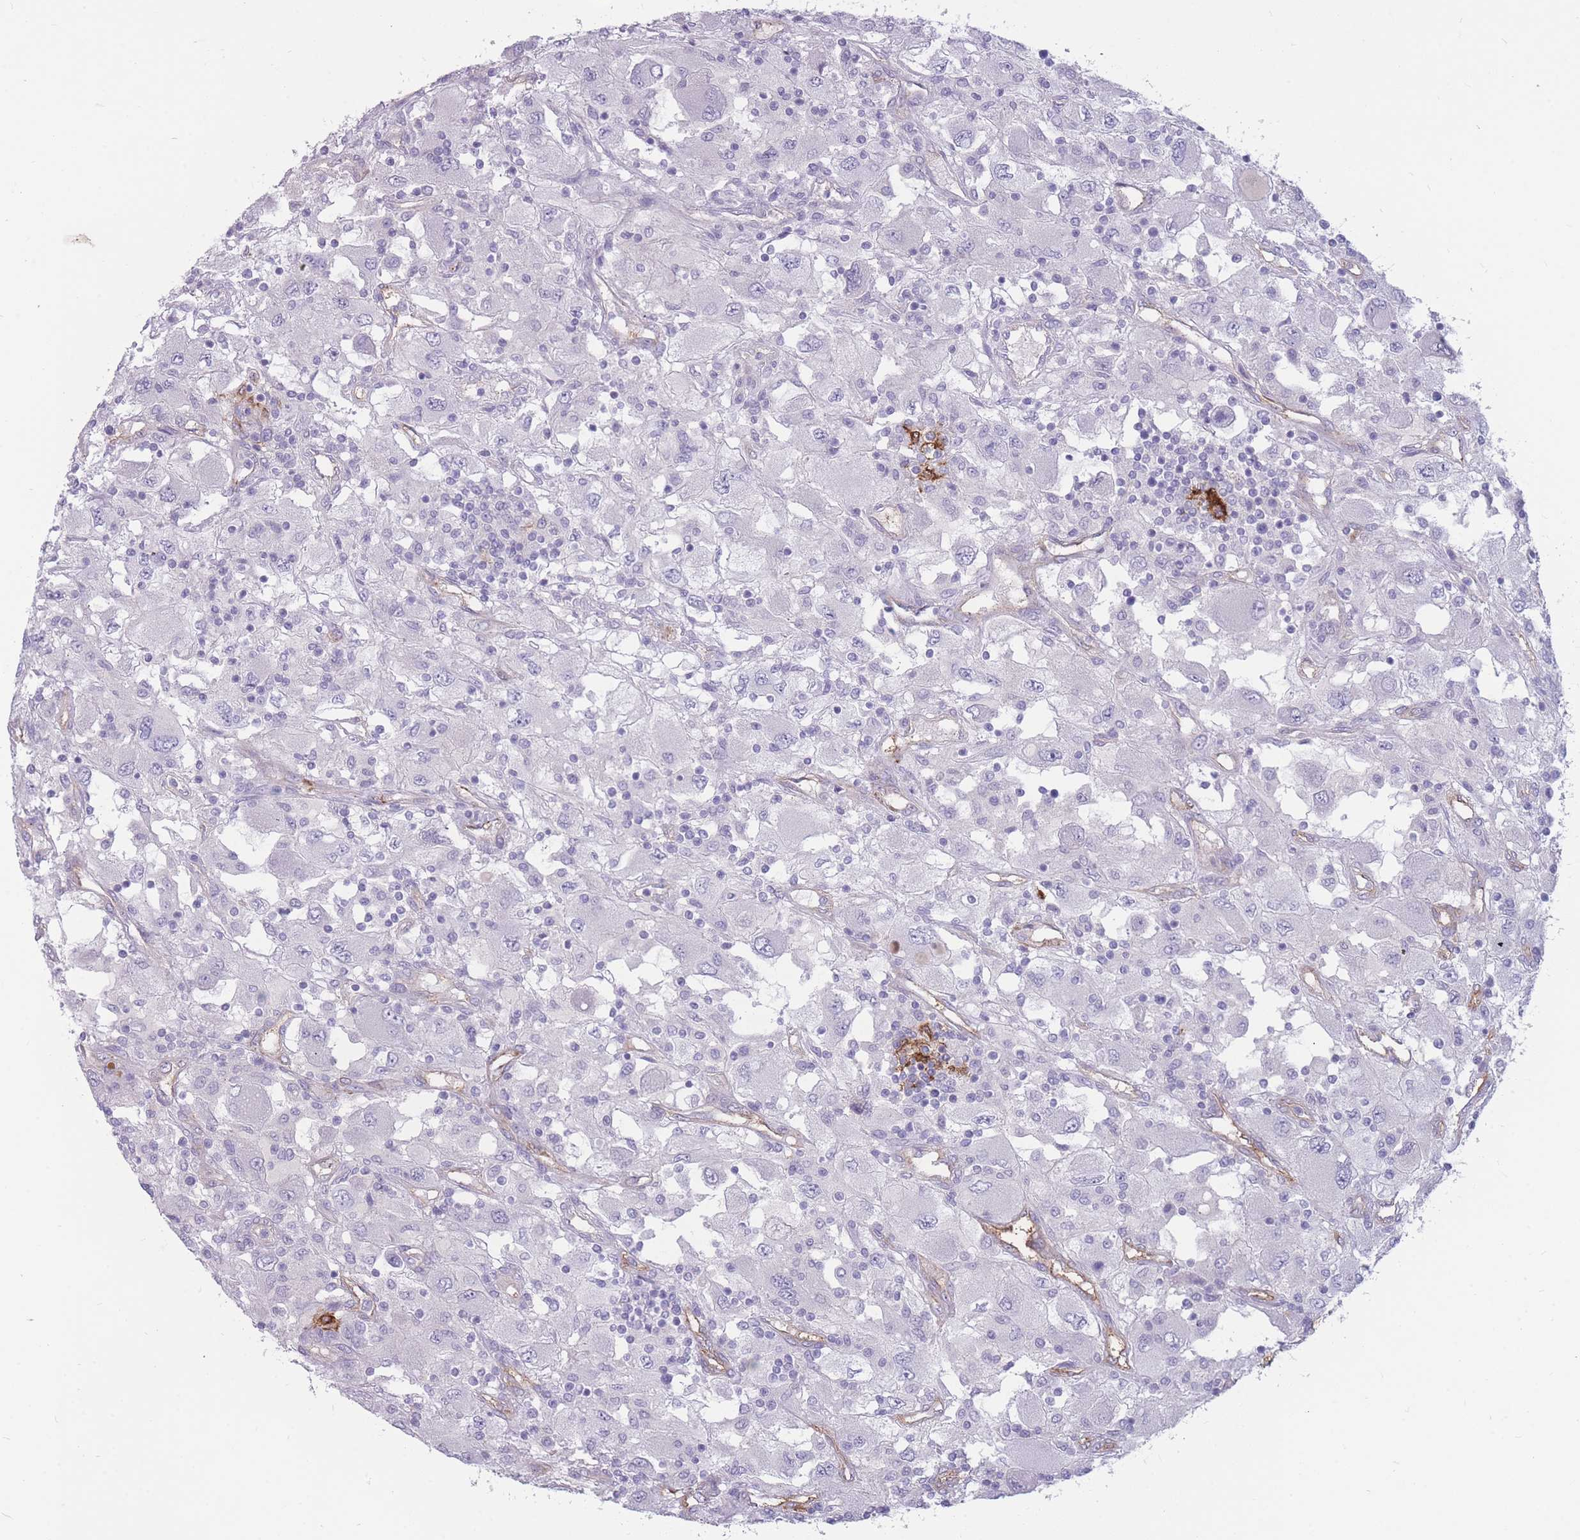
{"staining": {"intensity": "moderate", "quantity": "<25%", "location": "cytoplasmic/membranous"}, "tissue": "renal cancer", "cell_type": "Tumor cells", "image_type": "cancer", "snomed": [{"axis": "morphology", "description": "Adenocarcinoma, NOS"}, {"axis": "topography", "description": "Kidney"}], "caption": "Immunohistochemical staining of human adenocarcinoma (renal) reveals moderate cytoplasmic/membranous protein expression in approximately <25% of tumor cells.", "gene": "GNA11", "patient": {"sex": "female", "age": 67}}